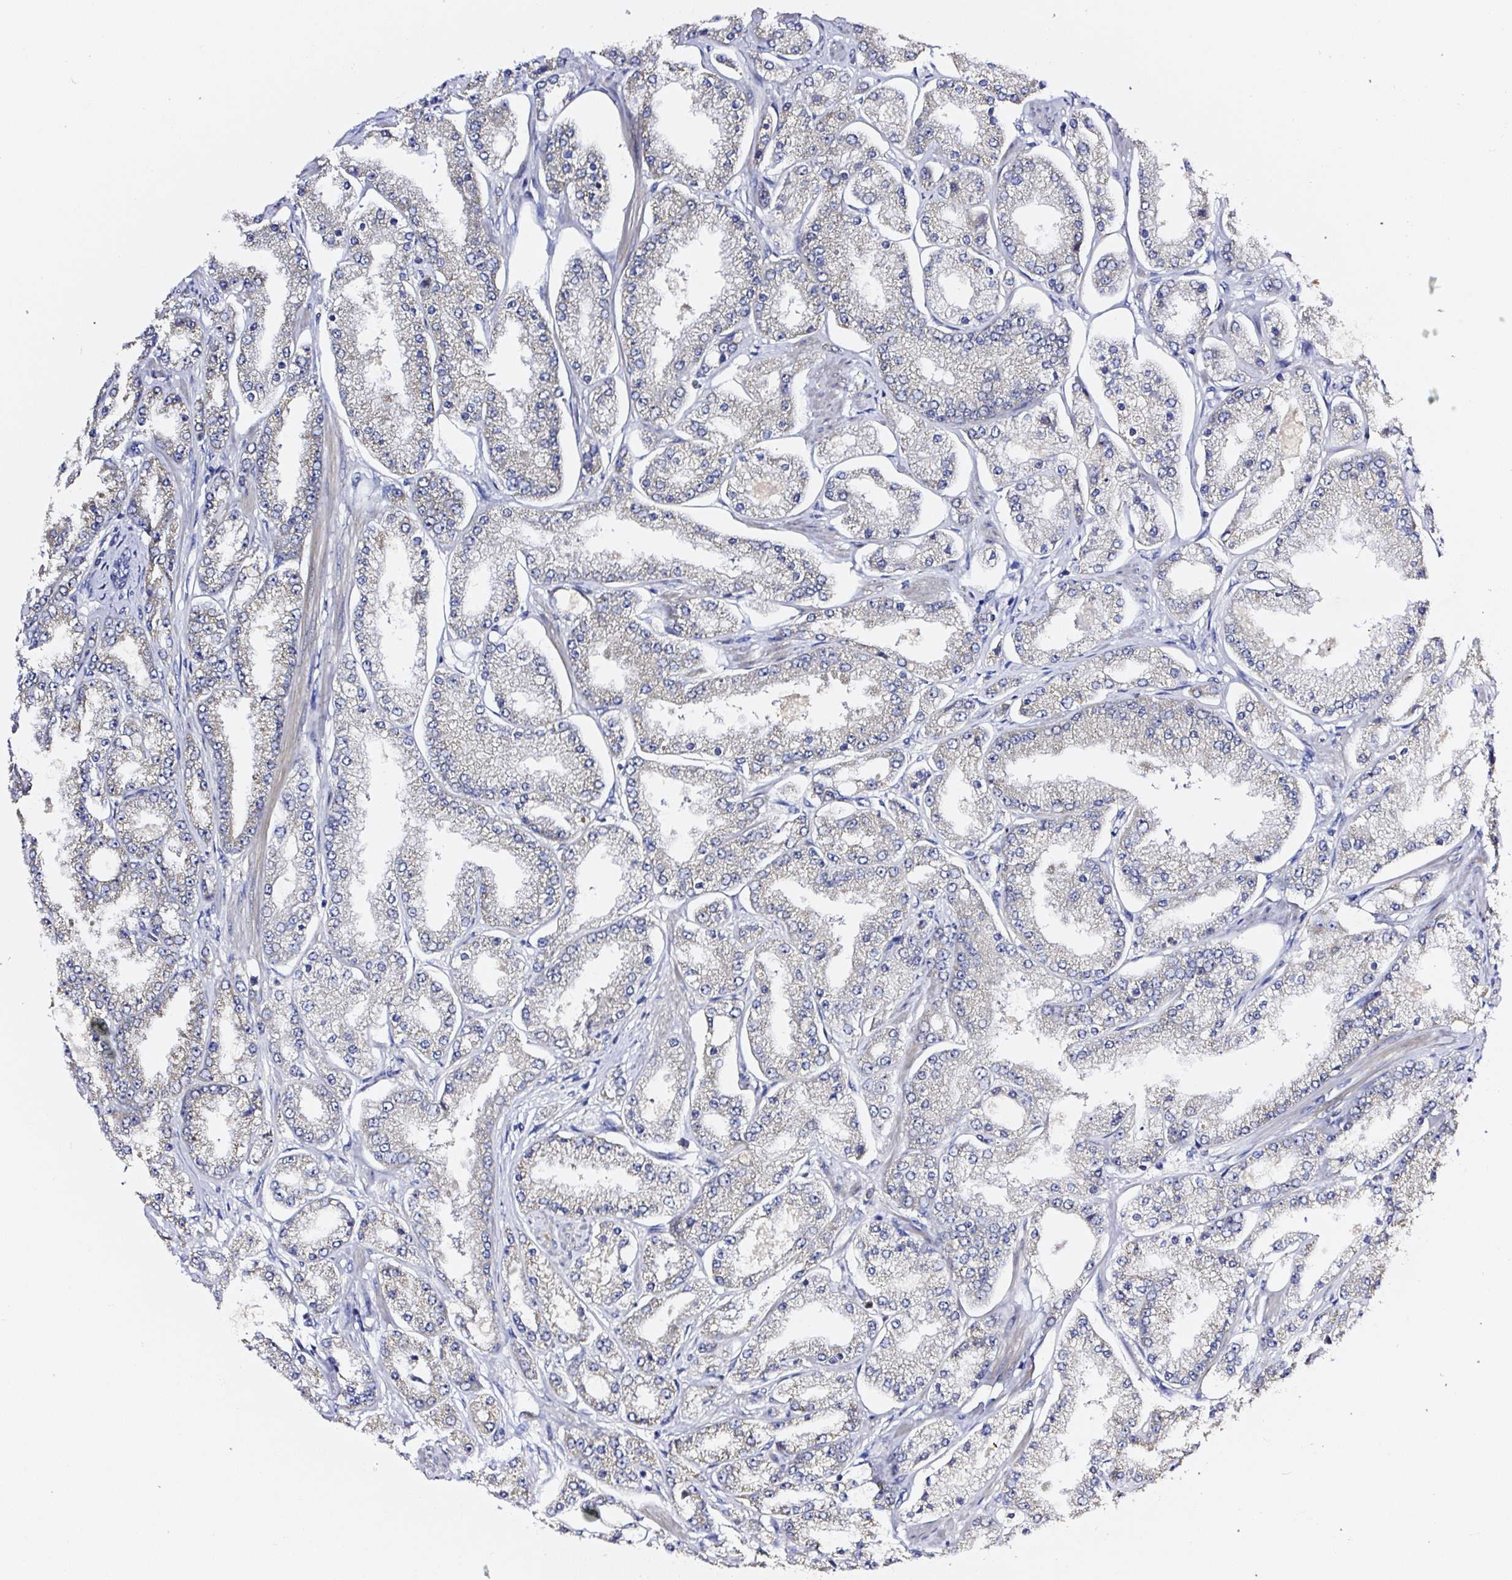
{"staining": {"intensity": "negative", "quantity": "none", "location": "none"}, "tissue": "prostate cancer", "cell_type": "Tumor cells", "image_type": "cancer", "snomed": [{"axis": "morphology", "description": "Adenocarcinoma, High grade"}, {"axis": "topography", "description": "Prostate"}], "caption": "This is an IHC micrograph of human prostate high-grade adenocarcinoma. There is no staining in tumor cells.", "gene": "PRKAA2", "patient": {"sex": "male", "age": 69}}